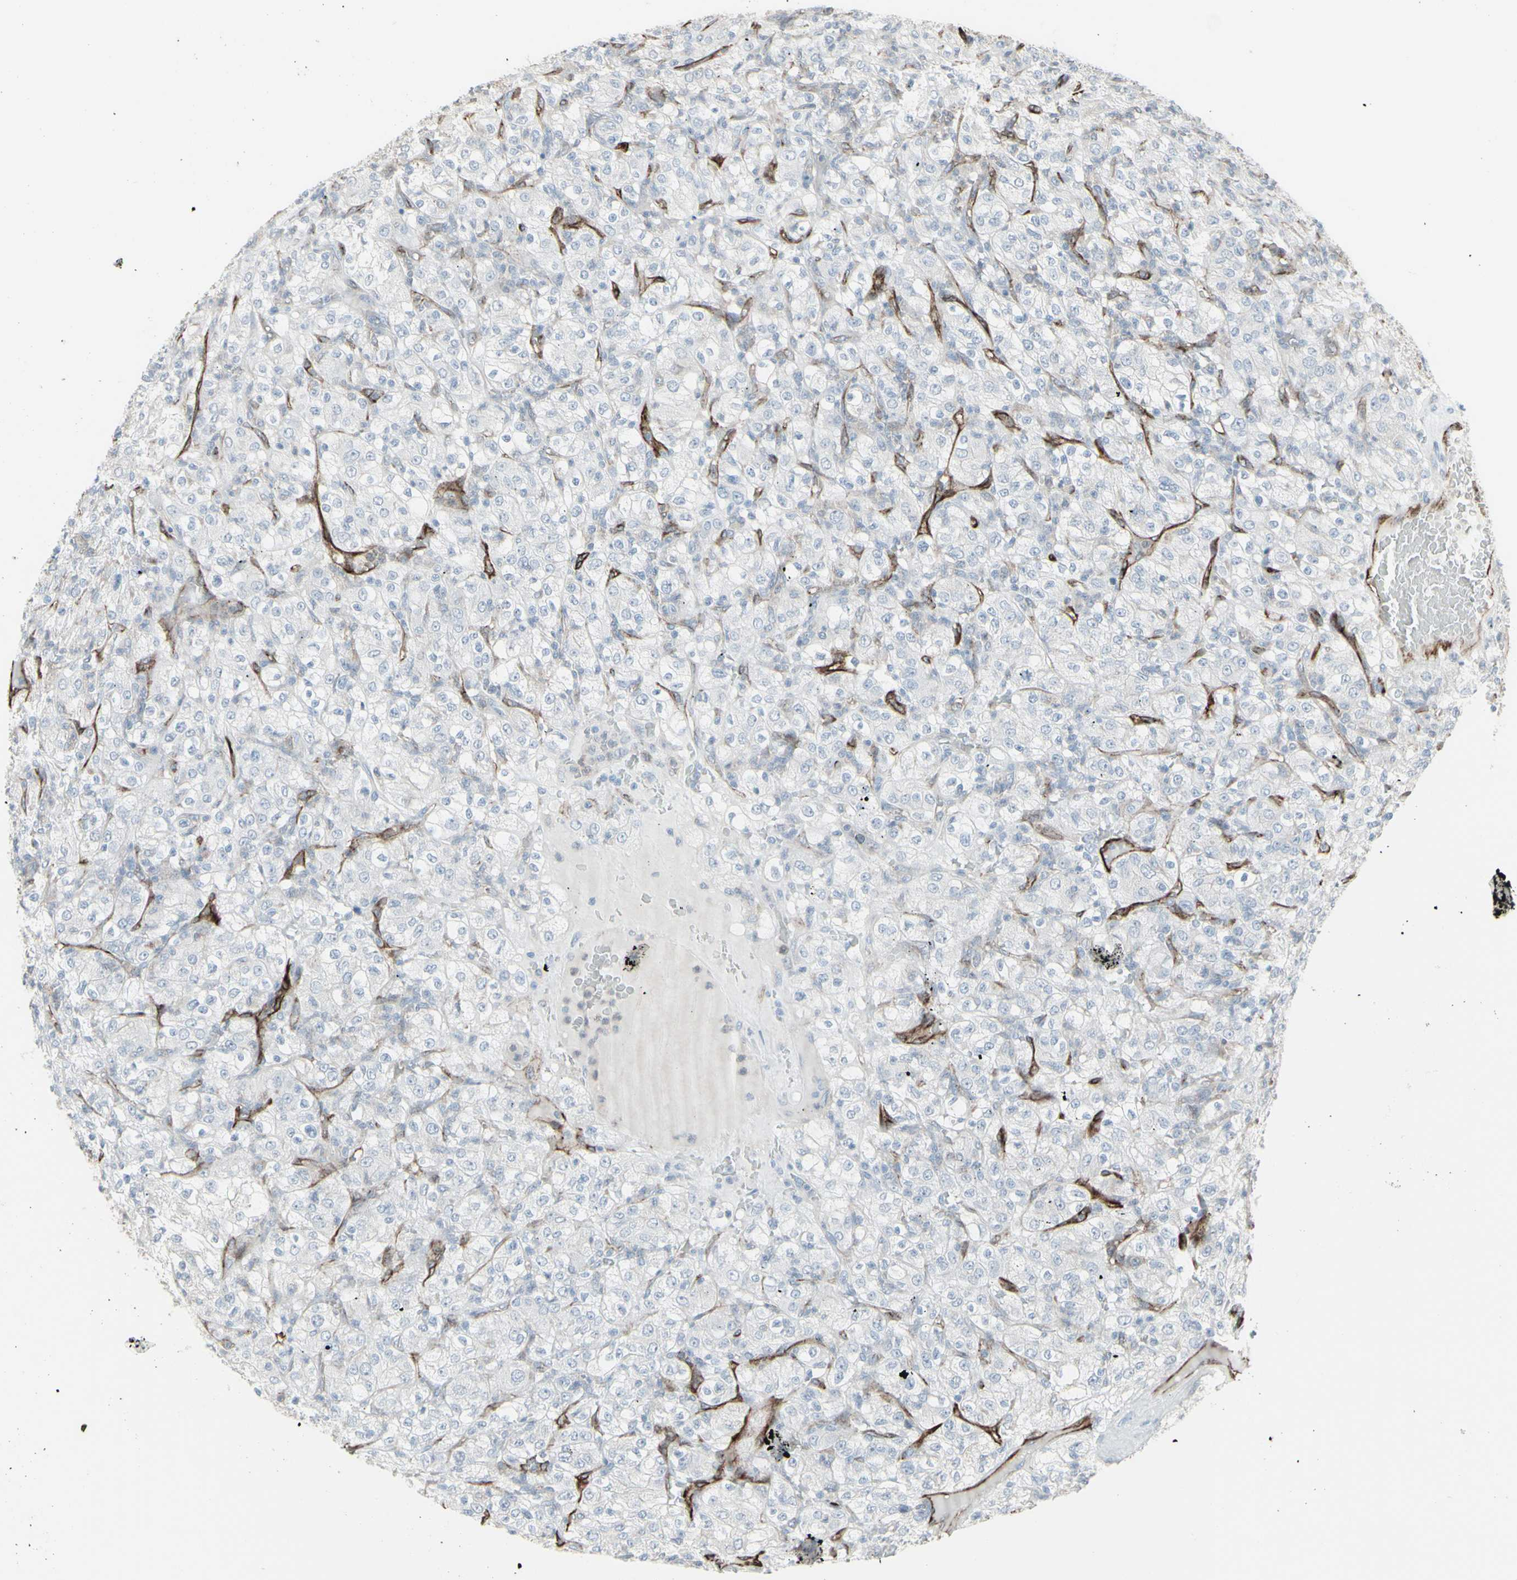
{"staining": {"intensity": "negative", "quantity": "none", "location": "none"}, "tissue": "renal cancer", "cell_type": "Tumor cells", "image_type": "cancer", "snomed": [{"axis": "morphology", "description": "Normal tissue, NOS"}, {"axis": "morphology", "description": "Adenocarcinoma, NOS"}, {"axis": "topography", "description": "Kidney"}], "caption": "Immunohistochemistry histopathology image of human renal cancer (adenocarcinoma) stained for a protein (brown), which exhibits no positivity in tumor cells.", "gene": "GJA1", "patient": {"sex": "female", "age": 72}}